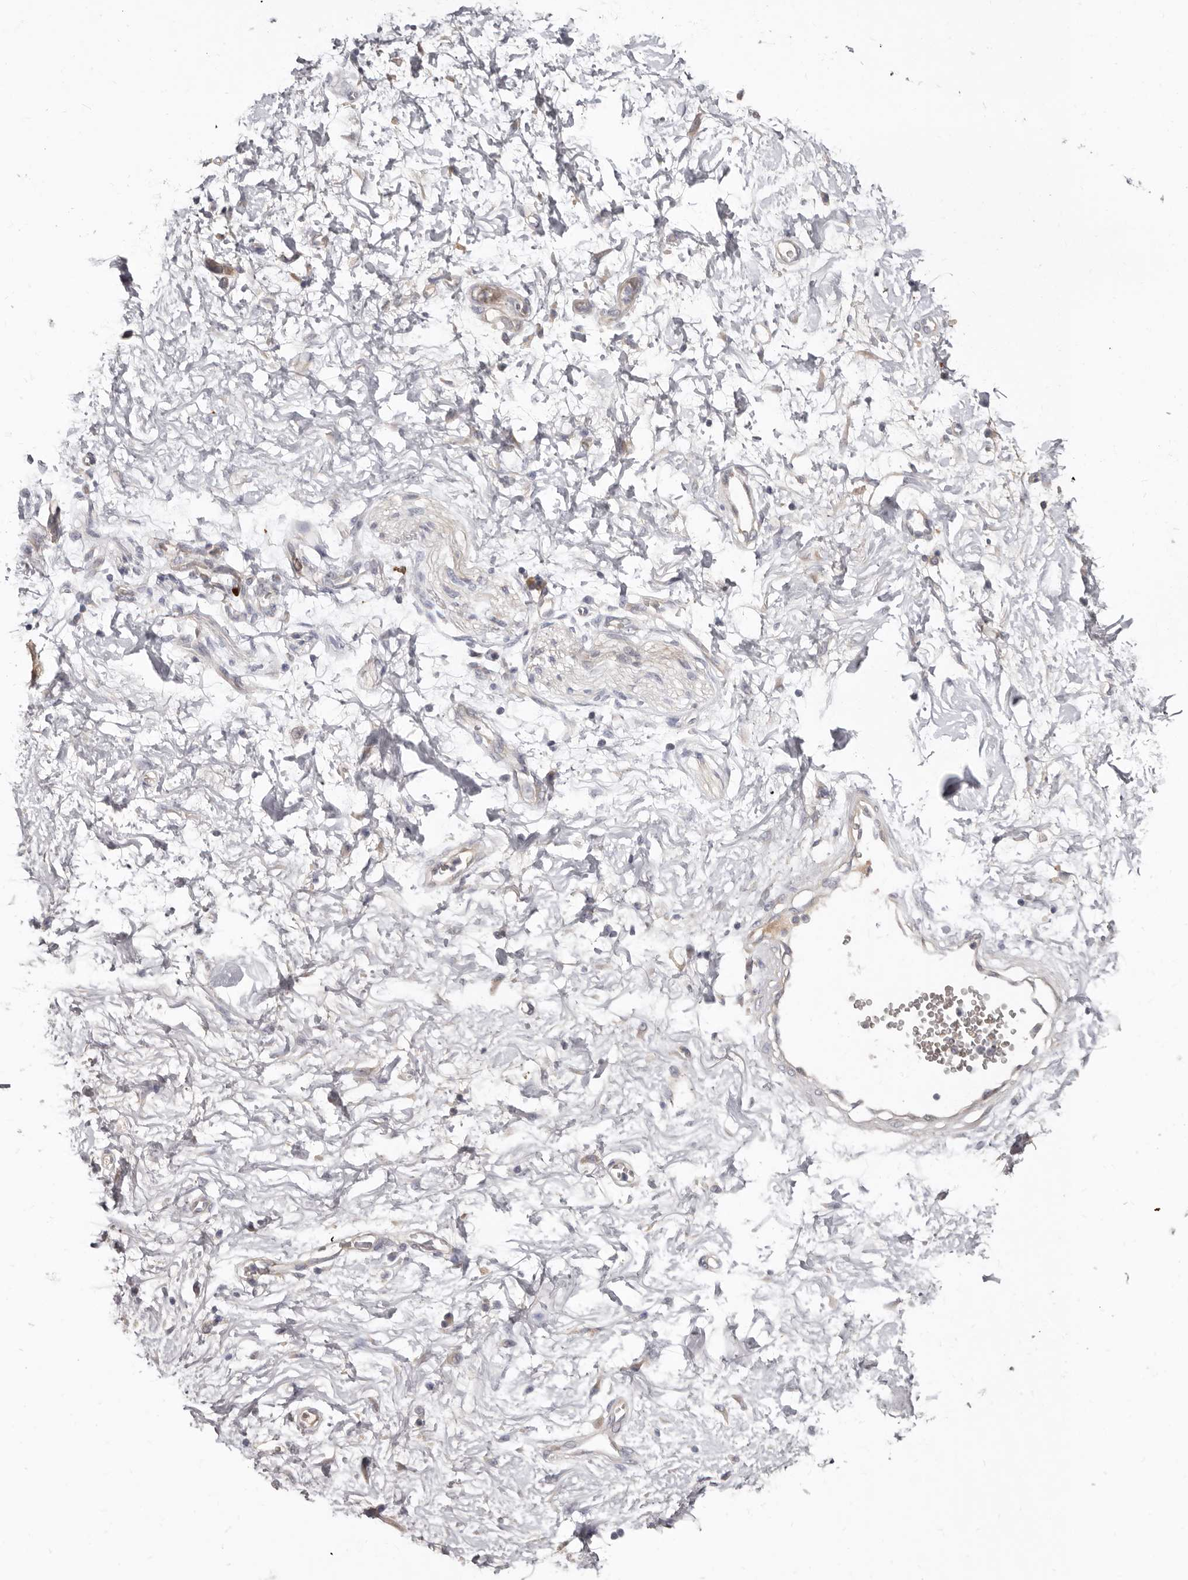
{"staining": {"intensity": "negative", "quantity": "none", "location": "none"}, "tissue": "adipose tissue", "cell_type": "Adipocytes", "image_type": "normal", "snomed": [{"axis": "morphology", "description": "Normal tissue, NOS"}, {"axis": "morphology", "description": "Adenocarcinoma, NOS"}, {"axis": "topography", "description": "Pancreas"}, {"axis": "topography", "description": "Peripheral nerve tissue"}], "caption": "A high-resolution micrograph shows immunohistochemistry staining of benign adipose tissue, which demonstrates no significant staining in adipocytes.", "gene": "SPTA1", "patient": {"sex": "male", "age": 59}}